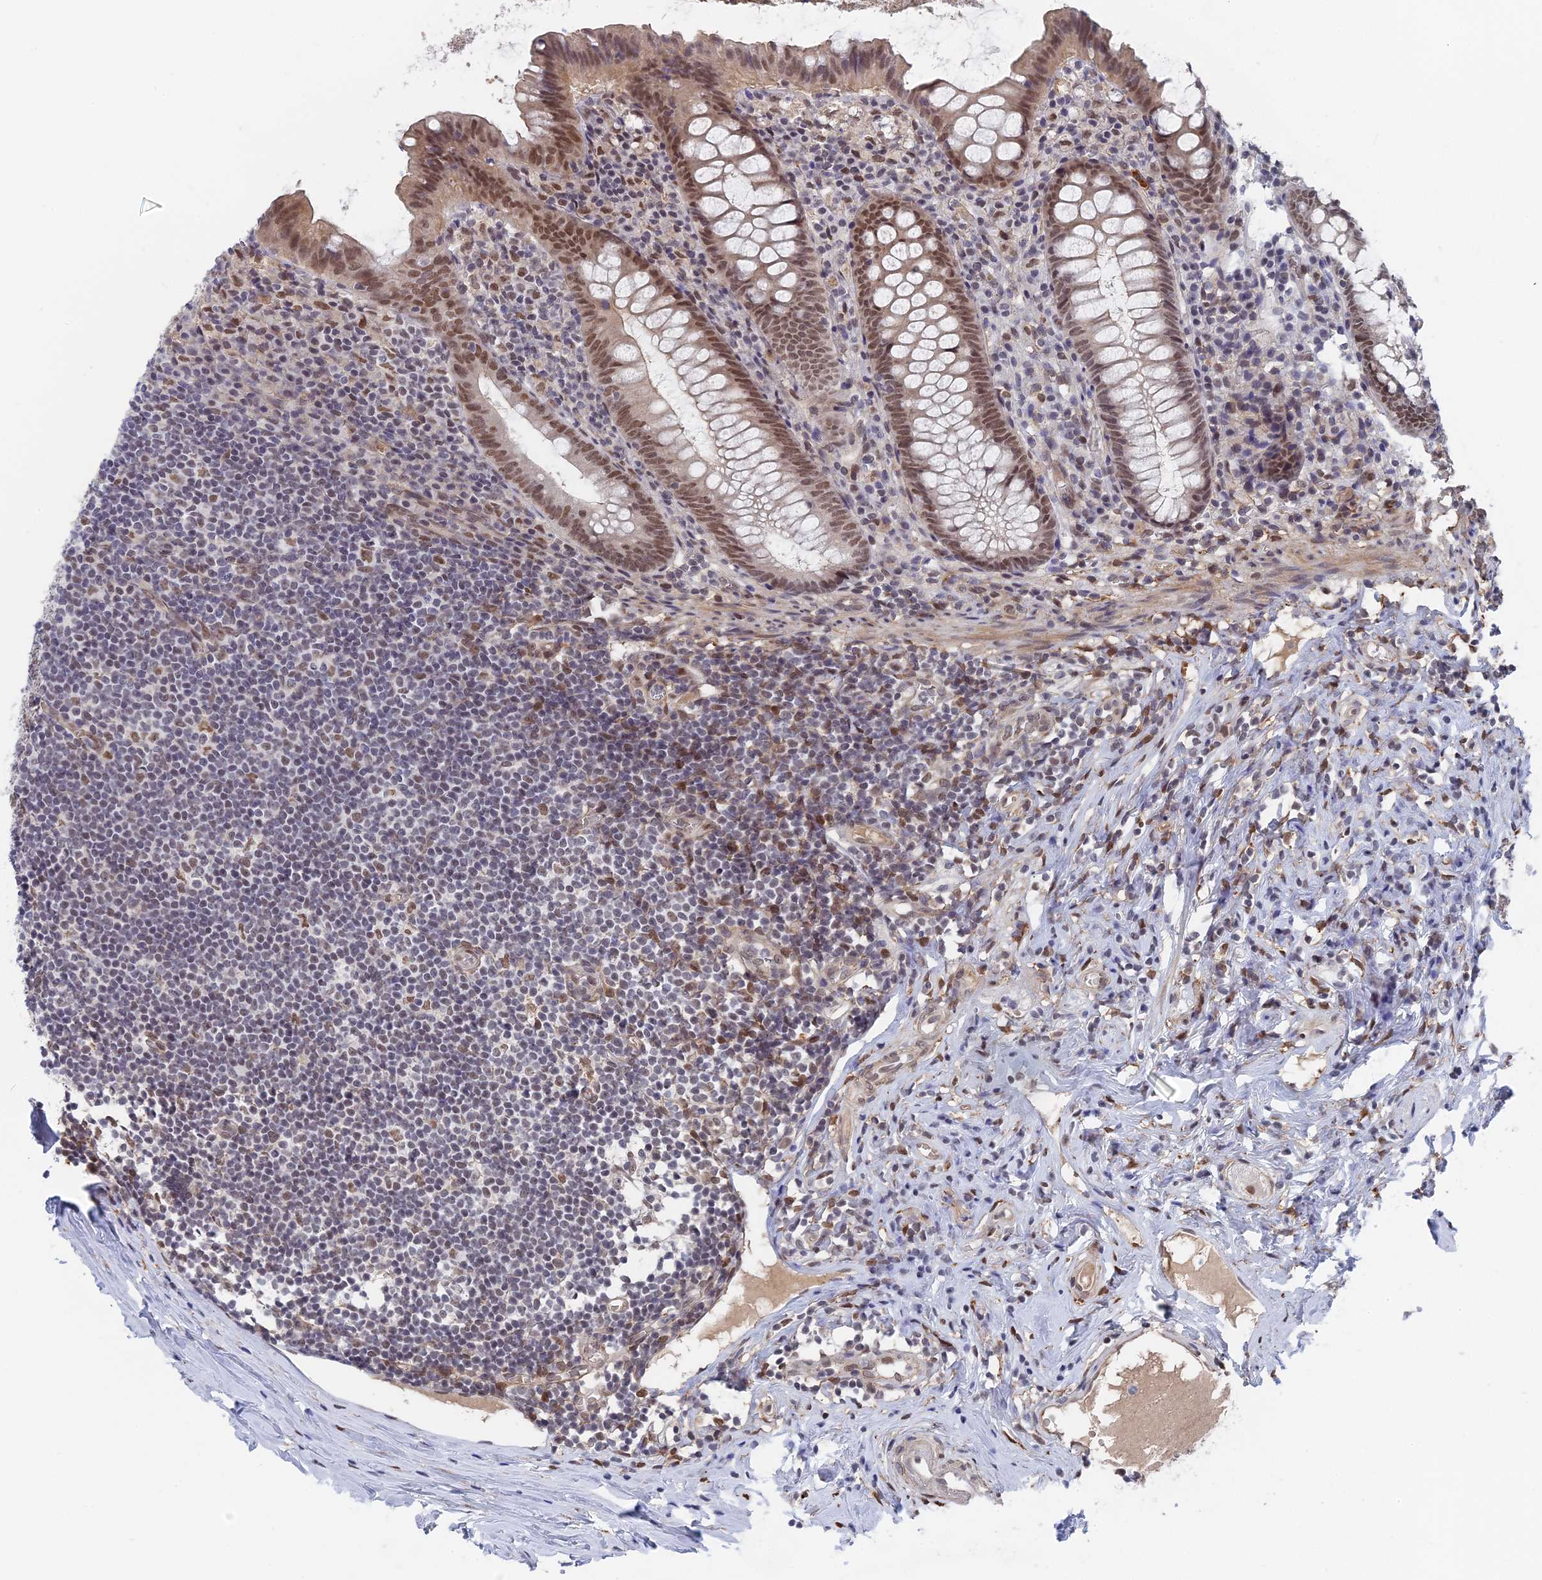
{"staining": {"intensity": "moderate", "quantity": ">75%", "location": "nuclear"}, "tissue": "appendix", "cell_type": "Glandular cells", "image_type": "normal", "snomed": [{"axis": "morphology", "description": "Normal tissue, NOS"}, {"axis": "topography", "description": "Appendix"}], "caption": "An image of appendix stained for a protein displays moderate nuclear brown staining in glandular cells.", "gene": "CCDC85A", "patient": {"sex": "female", "age": 51}}